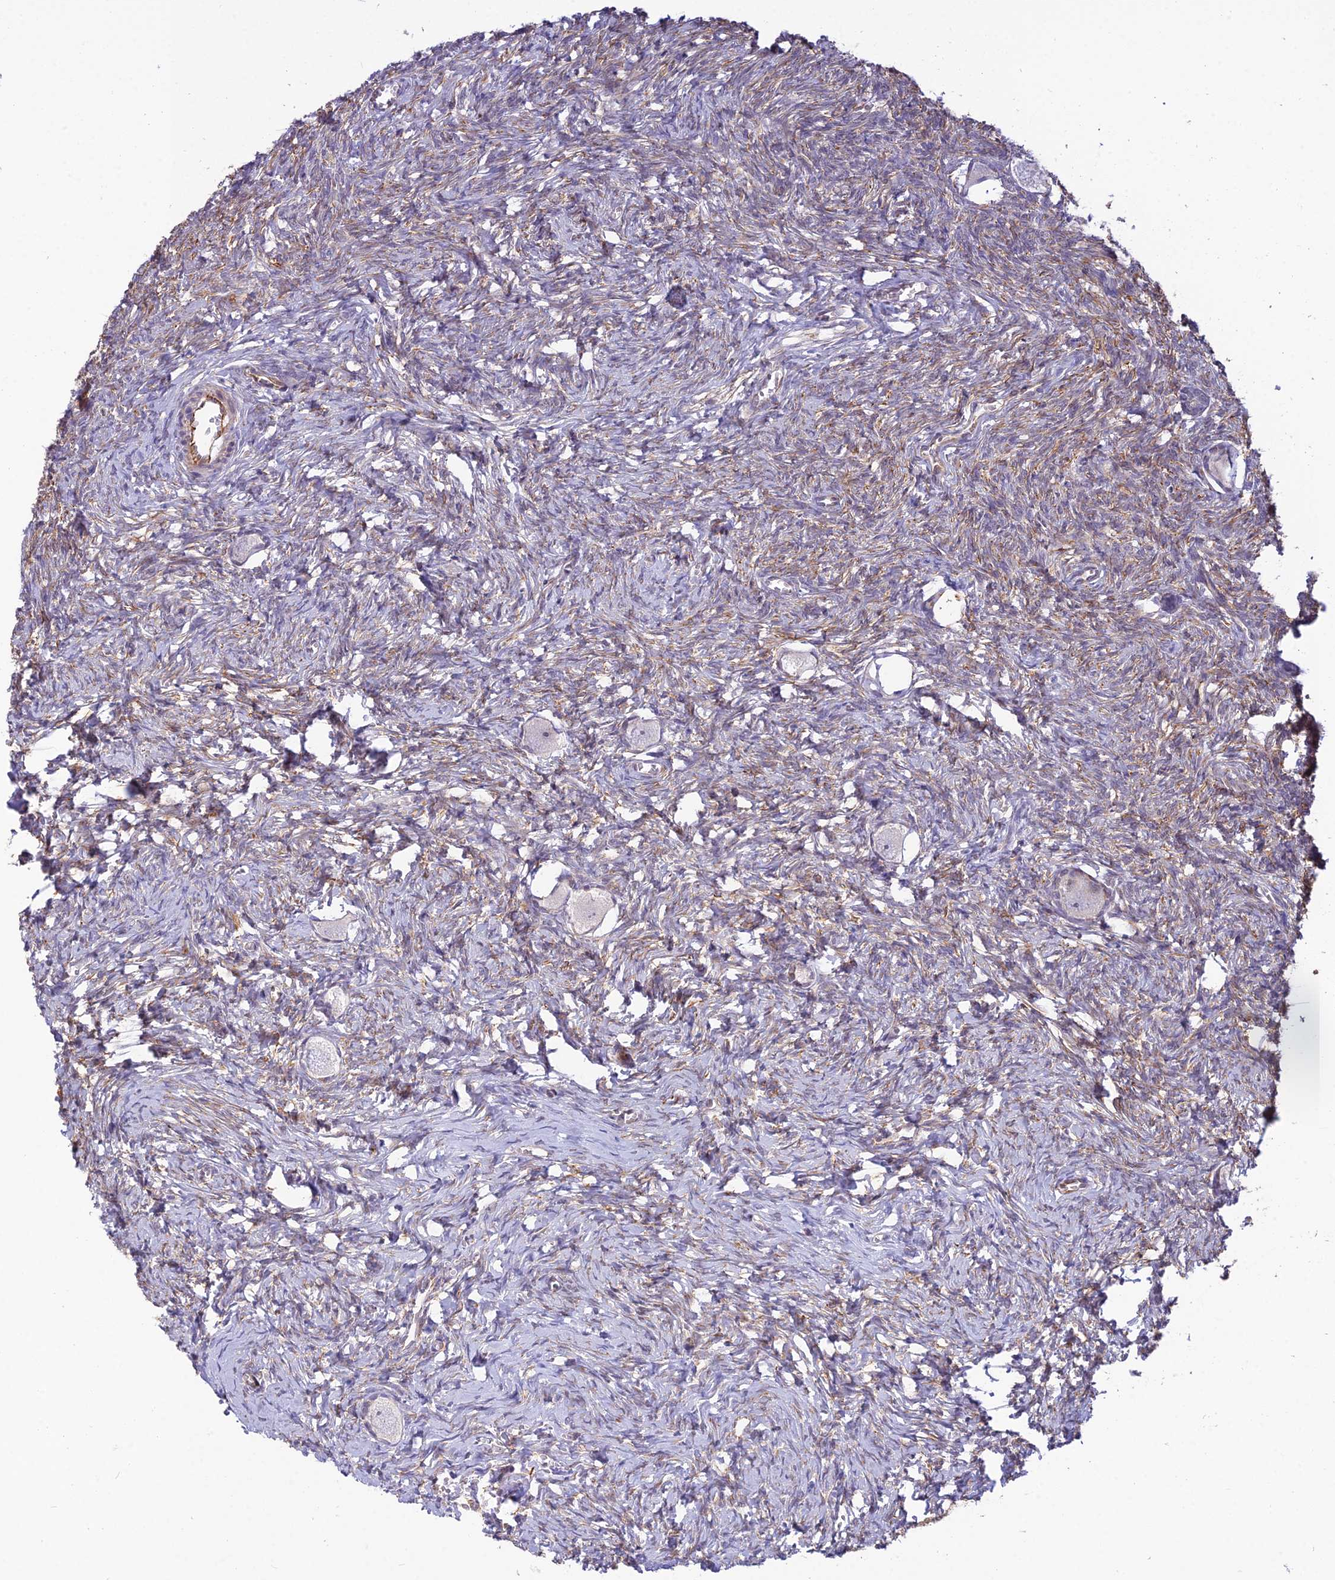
{"staining": {"intensity": "negative", "quantity": "none", "location": "none"}, "tissue": "ovary", "cell_type": "Follicle cells", "image_type": "normal", "snomed": [{"axis": "morphology", "description": "Normal tissue, NOS"}, {"axis": "topography", "description": "Ovary"}], "caption": "The micrograph exhibits no significant positivity in follicle cells of ovary. (DAB (3,3'-diaminobenzidine) IHC, high magnification).", "gene": "SAPCD2", "patient": {"sex": "female", "age": 27}}